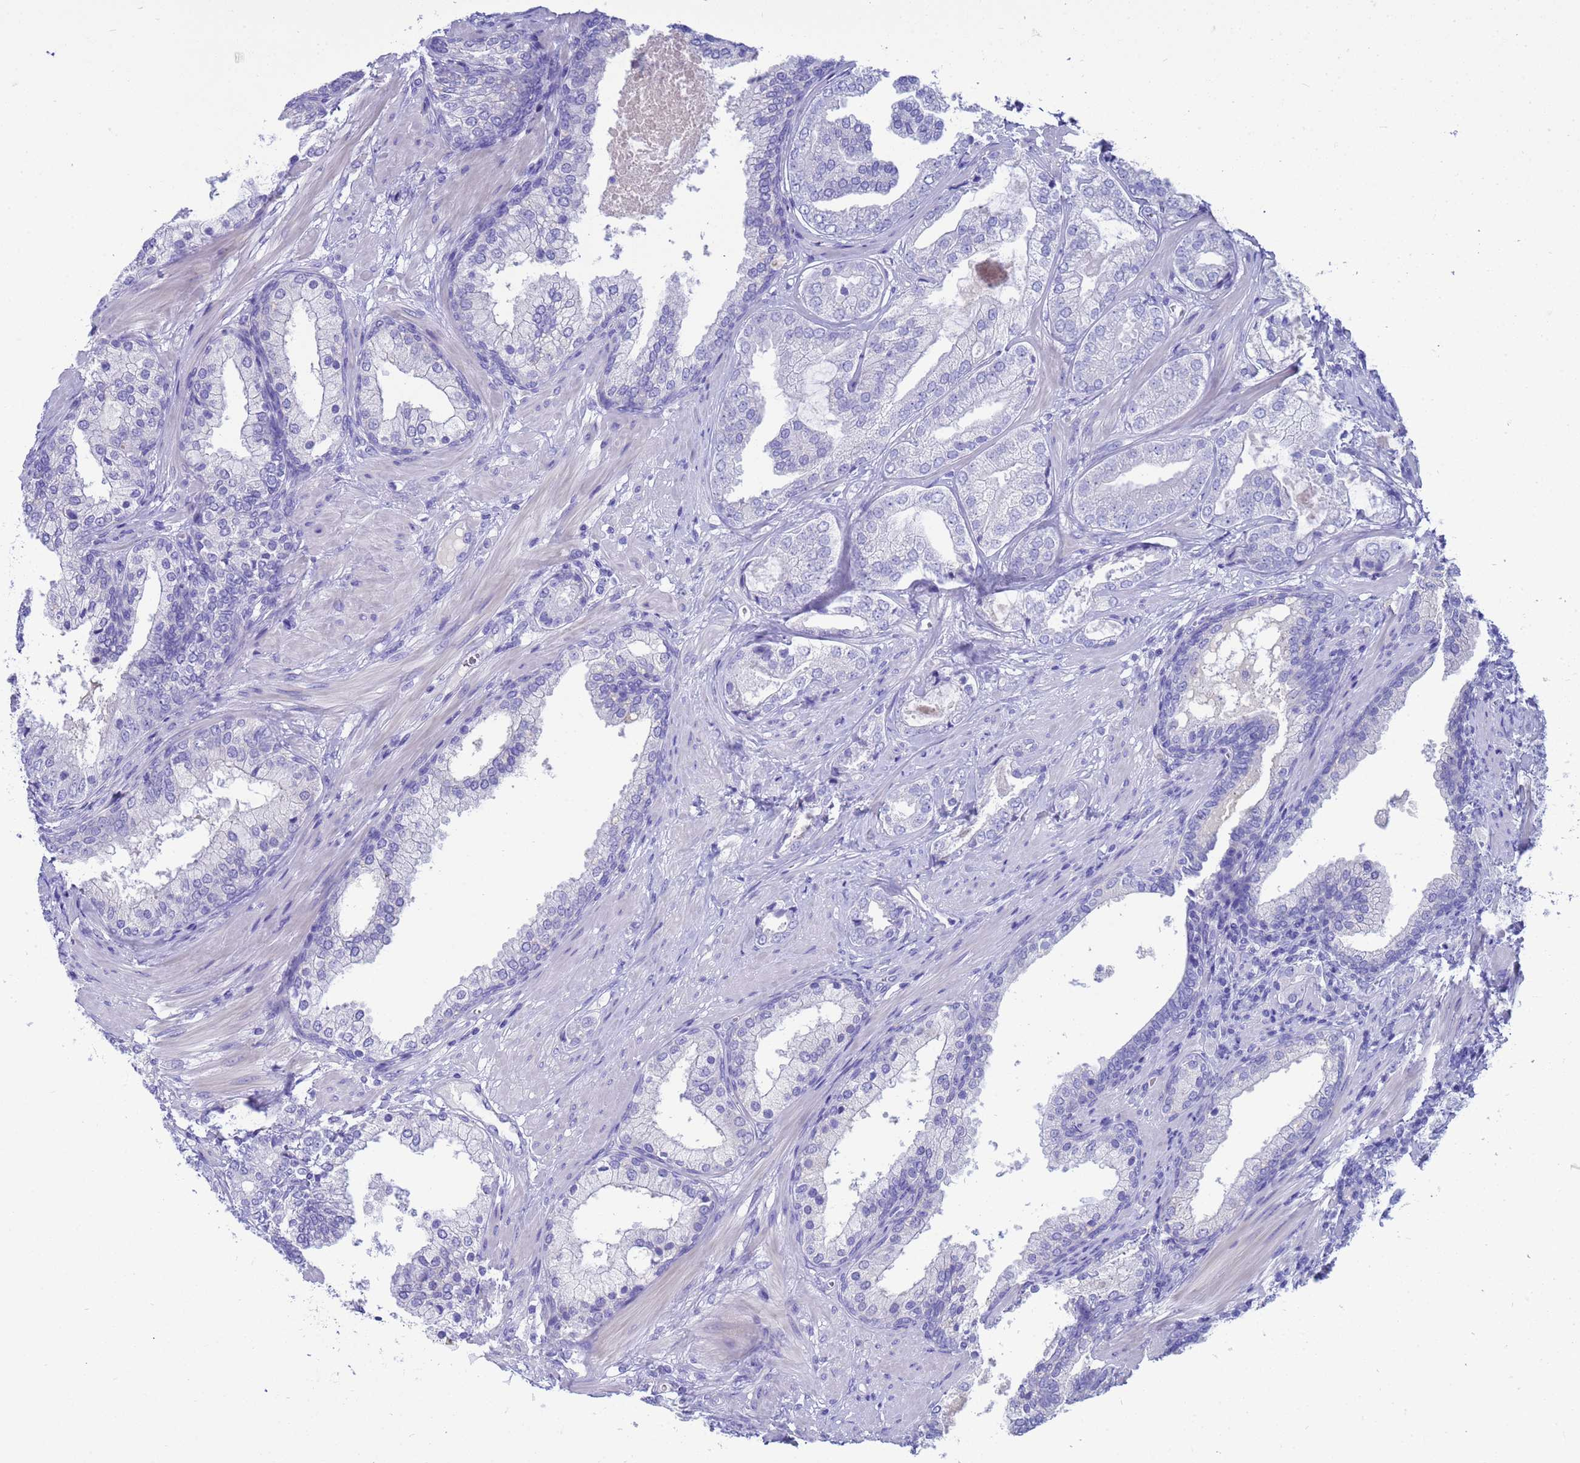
{"staining": {"intensity": "negative", "quantity": "none", "location": "none"}, "tissue": "prostate cancer", "cell_type": "Tumor cells", "image_type": "cancer", "snomed": [{"axis": "morphology", "description": "Adenocarcinoma, High grade"}, {"axis": "topography", "description": "Prostate"}], "caption": "Immunohistochemistry photomicrograph of neoplastic tissue: prostate adenocarcinoma (high-grade) stained with DAB exhibits no significant protein expression in tumor cells. The staining was performed using DAB (3,3'-diaminobenzidine) to visualize the protein expression in brown, while the nuclei were stained in blue with hematoxylin (Magnification: 20x).", "gene": "SYCN", "patient": {"sex": "male", "age": 60}}